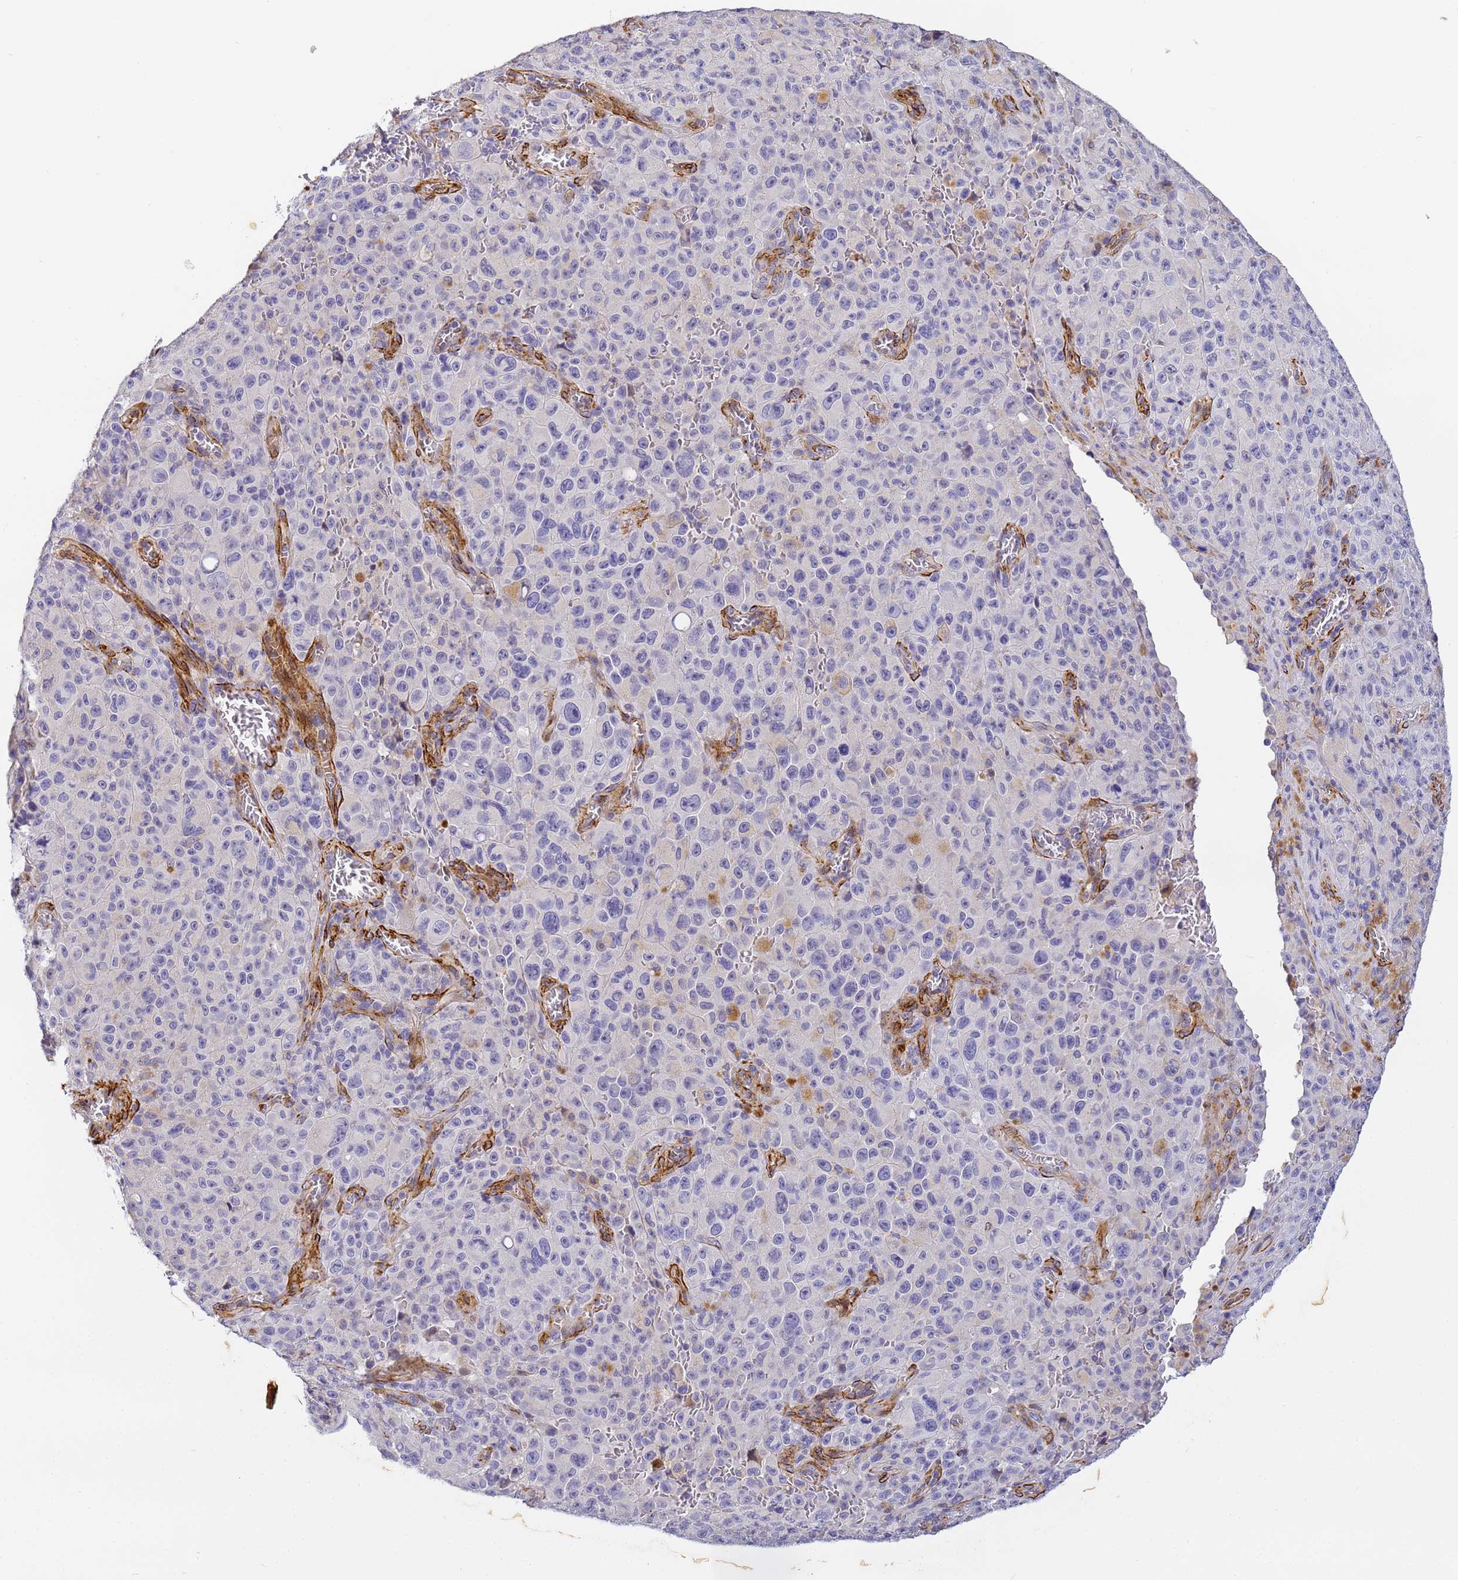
{"staining": {"intensity": "negative", "quantity": "none", "location": "none"}, "tissue": "melanoma", "cell_type": "Tumor cells", "image_type": "cancer", "snomed": [{"axis": "morphology", "description": "Malignant melanoma, NOS"}, {"axis": "topography", "description": "Skin"}], "caption": "The photomicrograph demonstrates no staining of tumor cells in malignant melanoma. Brightfield microscopy of immunohistochemistry stained with DAB (brown) and hematoxylin (blue), captured at high magnification.", "gene": "CFH", "patient": {"sex": "female", "age": 82}}